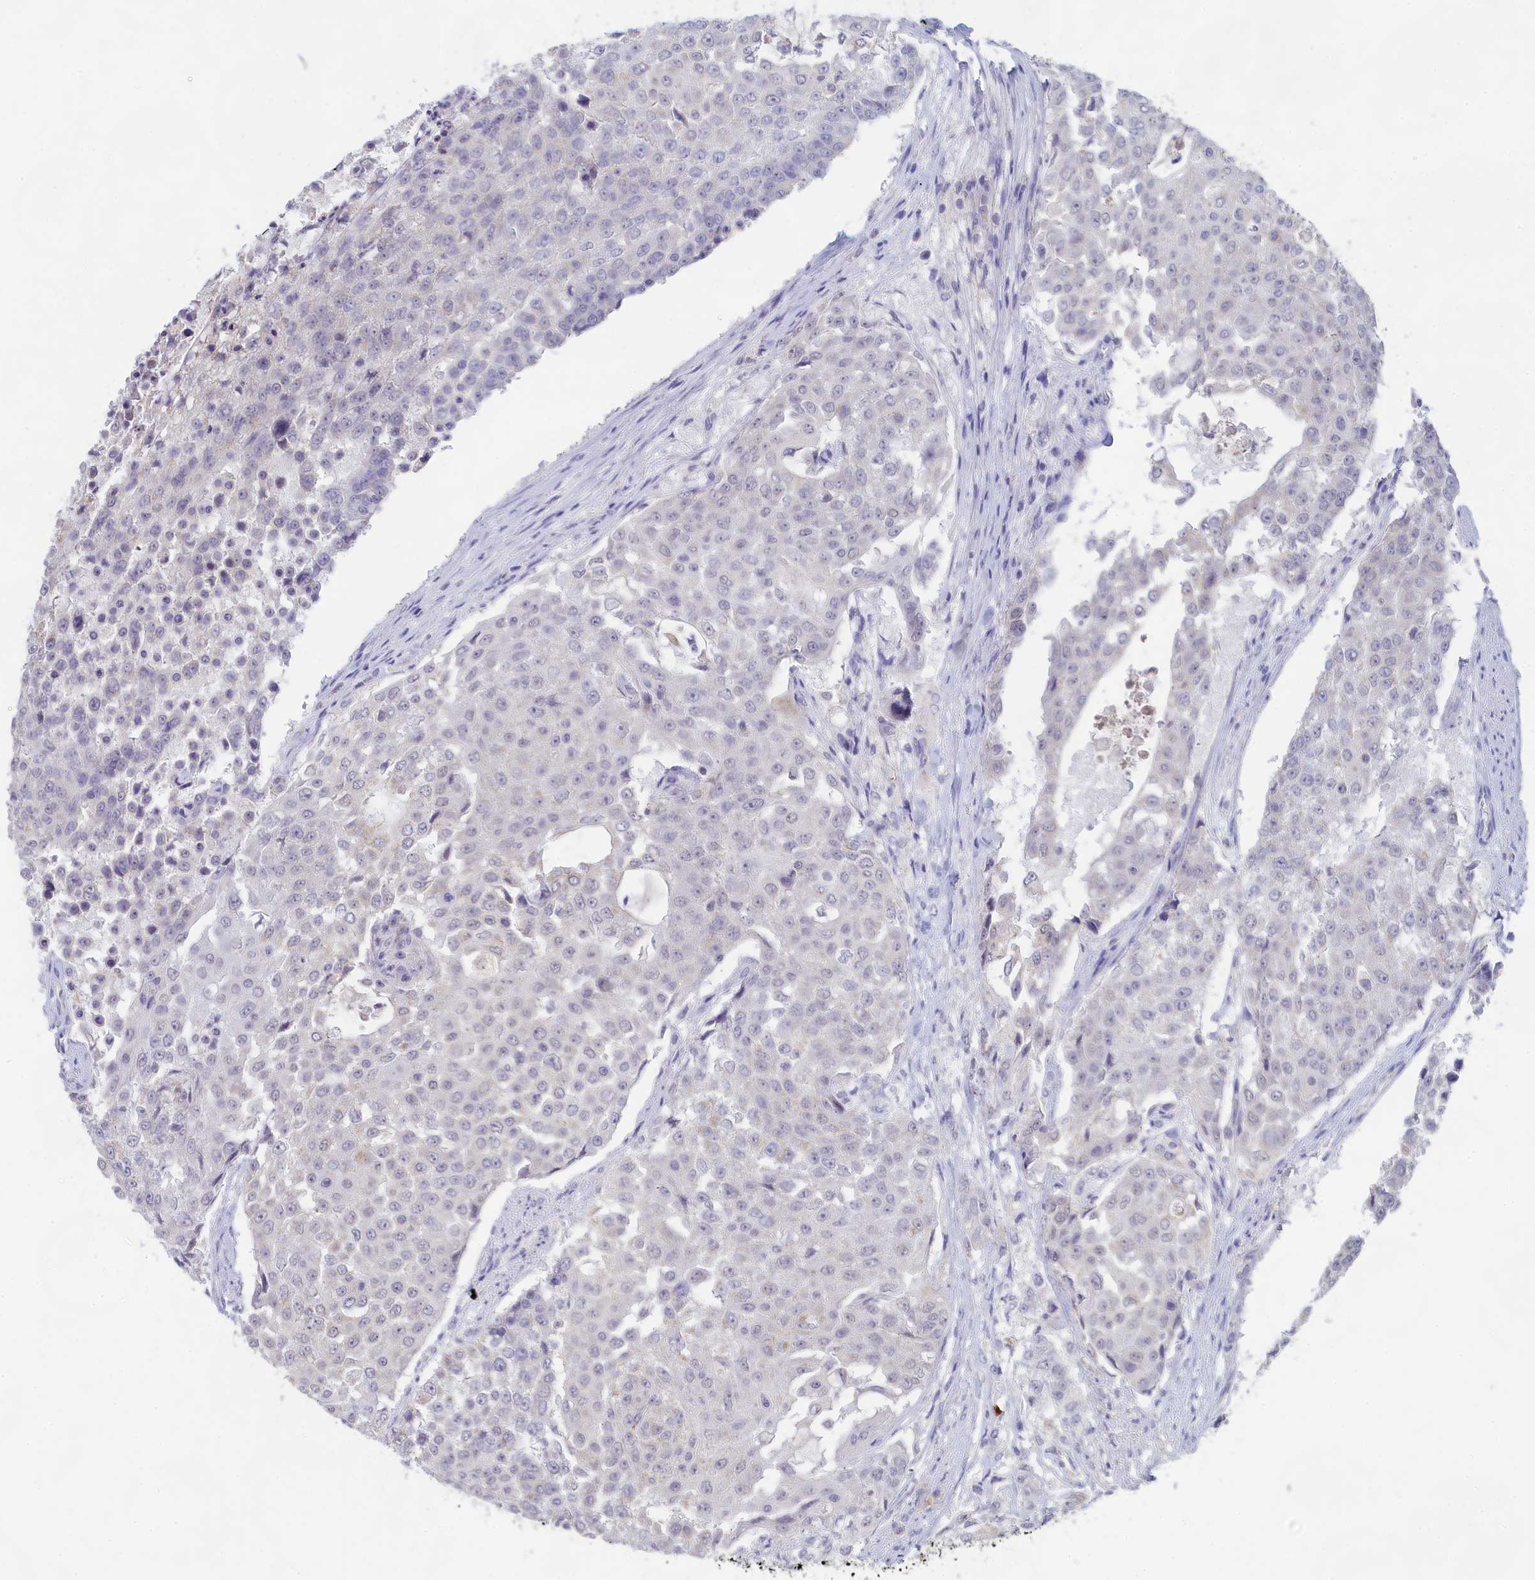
{"staining": {"intensity": "negative", "quantity": "none", "location": "none"}, "tissue": "urothelial cancer", "cell_type": "Tumor cells", "image_type": "cancer", "snomed": [{"axis": "morphology", "description": "Urothelial carcinoma, High grade"}, {"axis": "topography", "description": "Urinary bladder"}], "caption": "Immunohistochemistry (IHC) micrograph of human urothelial cancer stained for a protein (brown), which displays no expression in tumor cells.", "gene": "LRIF1", "patient": {"sex": "female", "age": 63}}